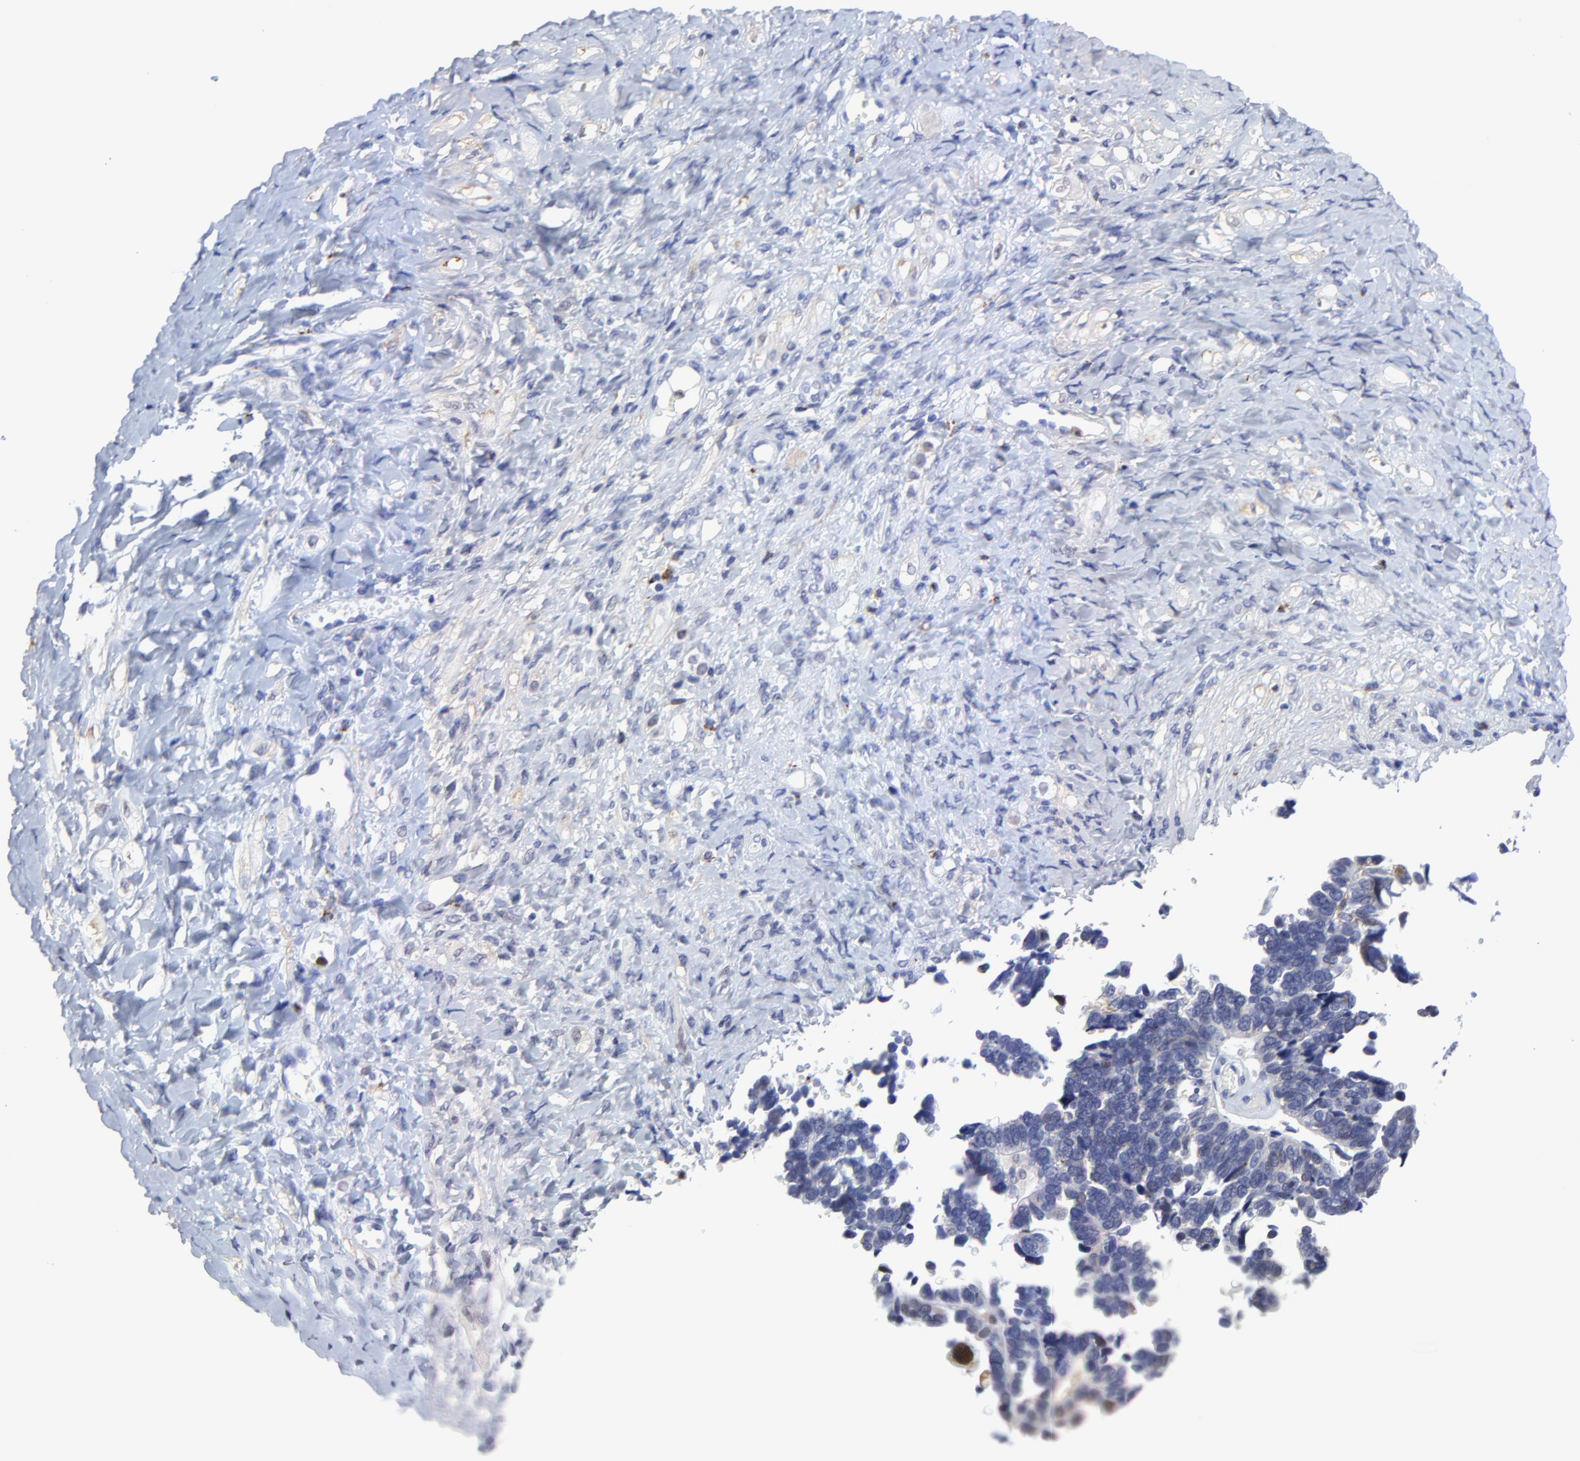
{"staining": {"intensity": "negative", "quantity": "none", "location": "none"}, "tissue": "ovarian cancer", "cell_type": "Tumor cells", "image_type": "cancer", "snomed": [{"axis": "morphology", "description": "Cystadenocarcinoma, serous, NOS"}, {"axis": "topography", "description": "Ovary"}], "caption": "IHC micrograph of serous cystadenocarcinoma (ovarian) stained for a protein (brown), which shows no positivity in tumor cells. (Stains: DAB immunohistochemistry (IHC) with hematoxylin counter stain, Microscopy: brightfield microscopy at high magnification).", "gene": "SMARCA1", "patient": {"sex": "female", "age": 77}}